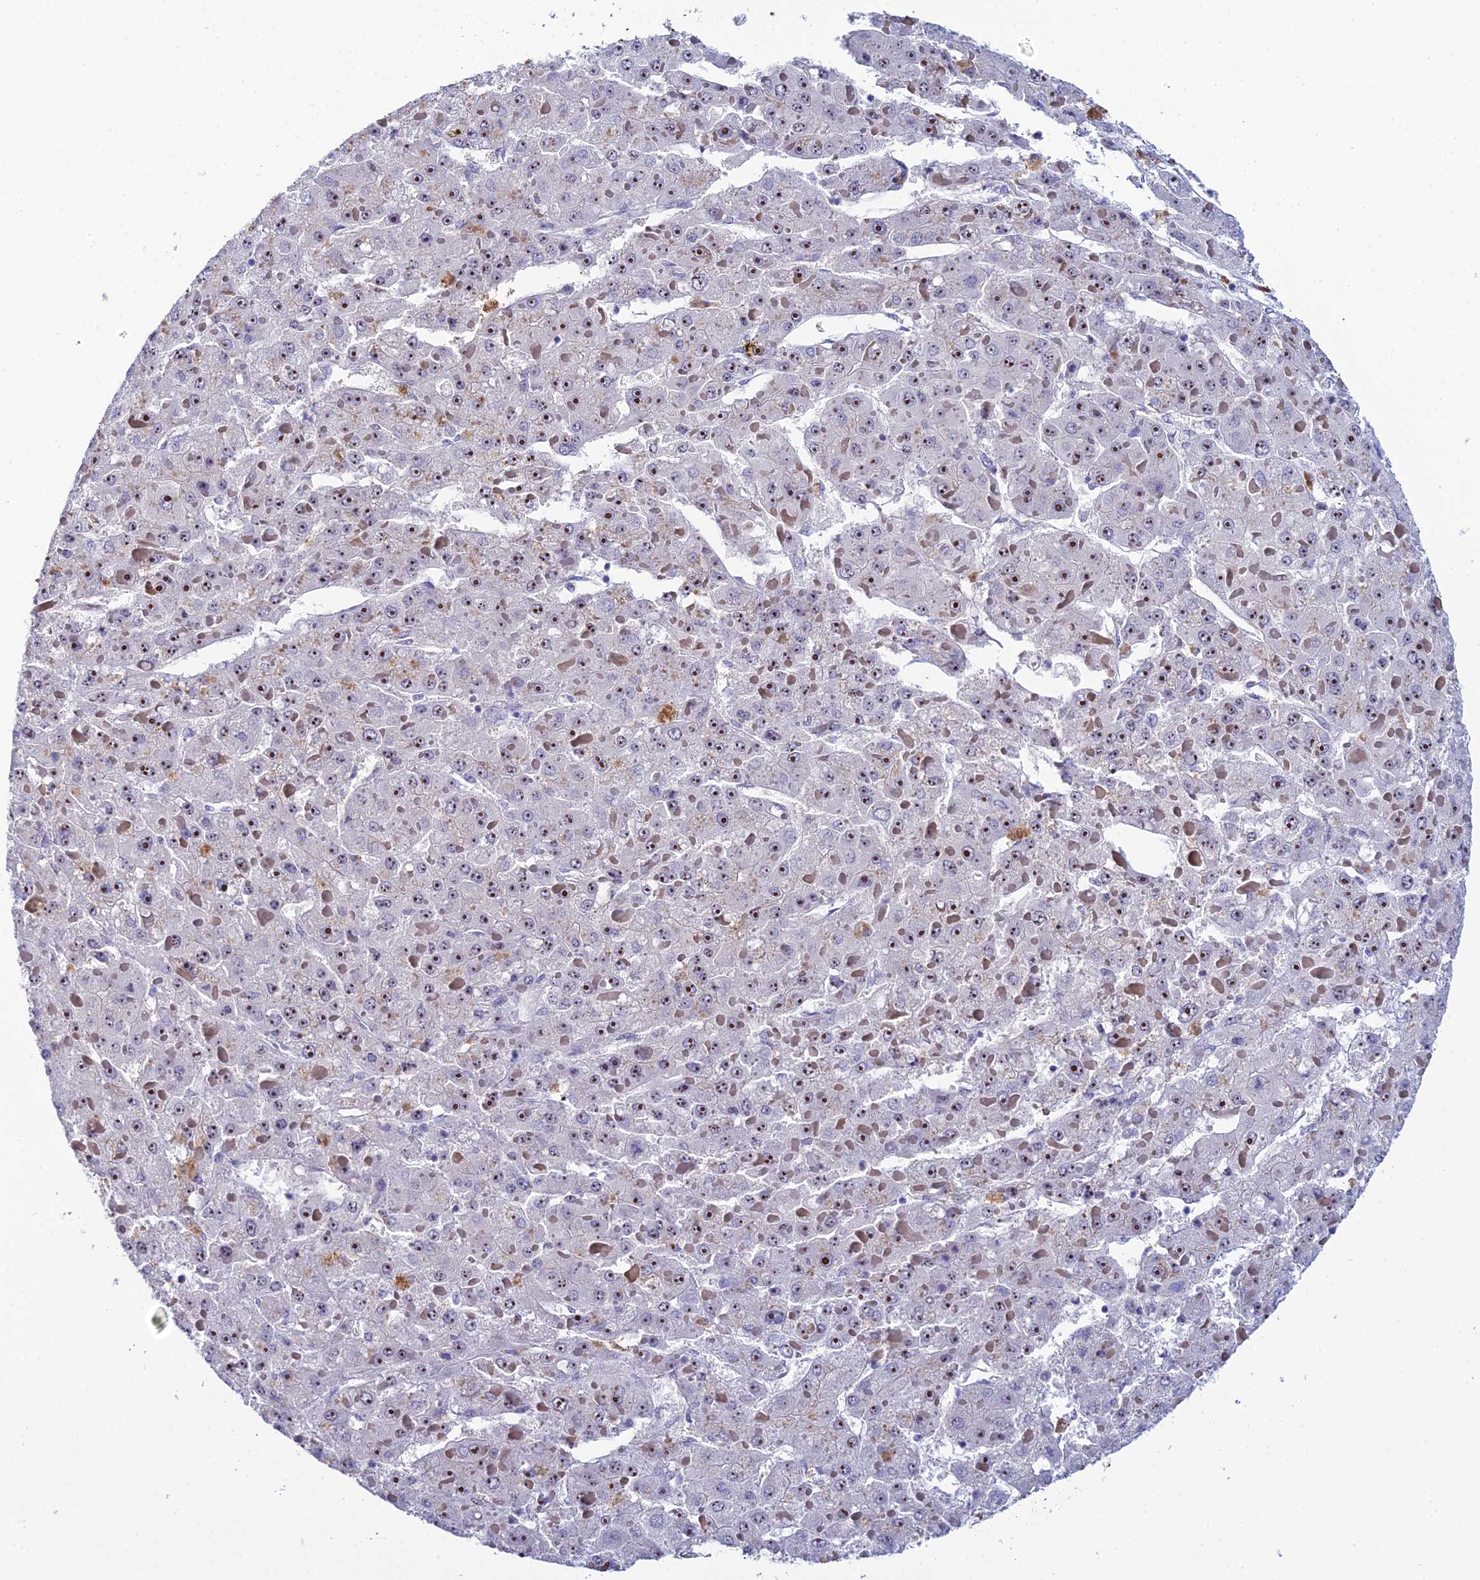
{"staining": {"intensity": "moderate", "quantity": ">75%", "location": "nuclear"}, "tissue": "liver cancer", "cell_type": "Tumor cells", "image_type": "cancer", "snomed": [{"axis": "morphology", "description": "Carcinoma, Hepatocellular, NOS"}, {"axis": "topography", "description": "Liver"}], "caption": "IHC photomicrograph of neoplastic tissue: human hepatocellular carcinoma (liver) stained using immunohistochemistry reveals medium levels of moderate protein expression localized specifically in the nuclear of tumor cells, appearing as a nuclear brown color.", "gene": "PLPP4", "patient": {"sex": "female", "age": 73}}